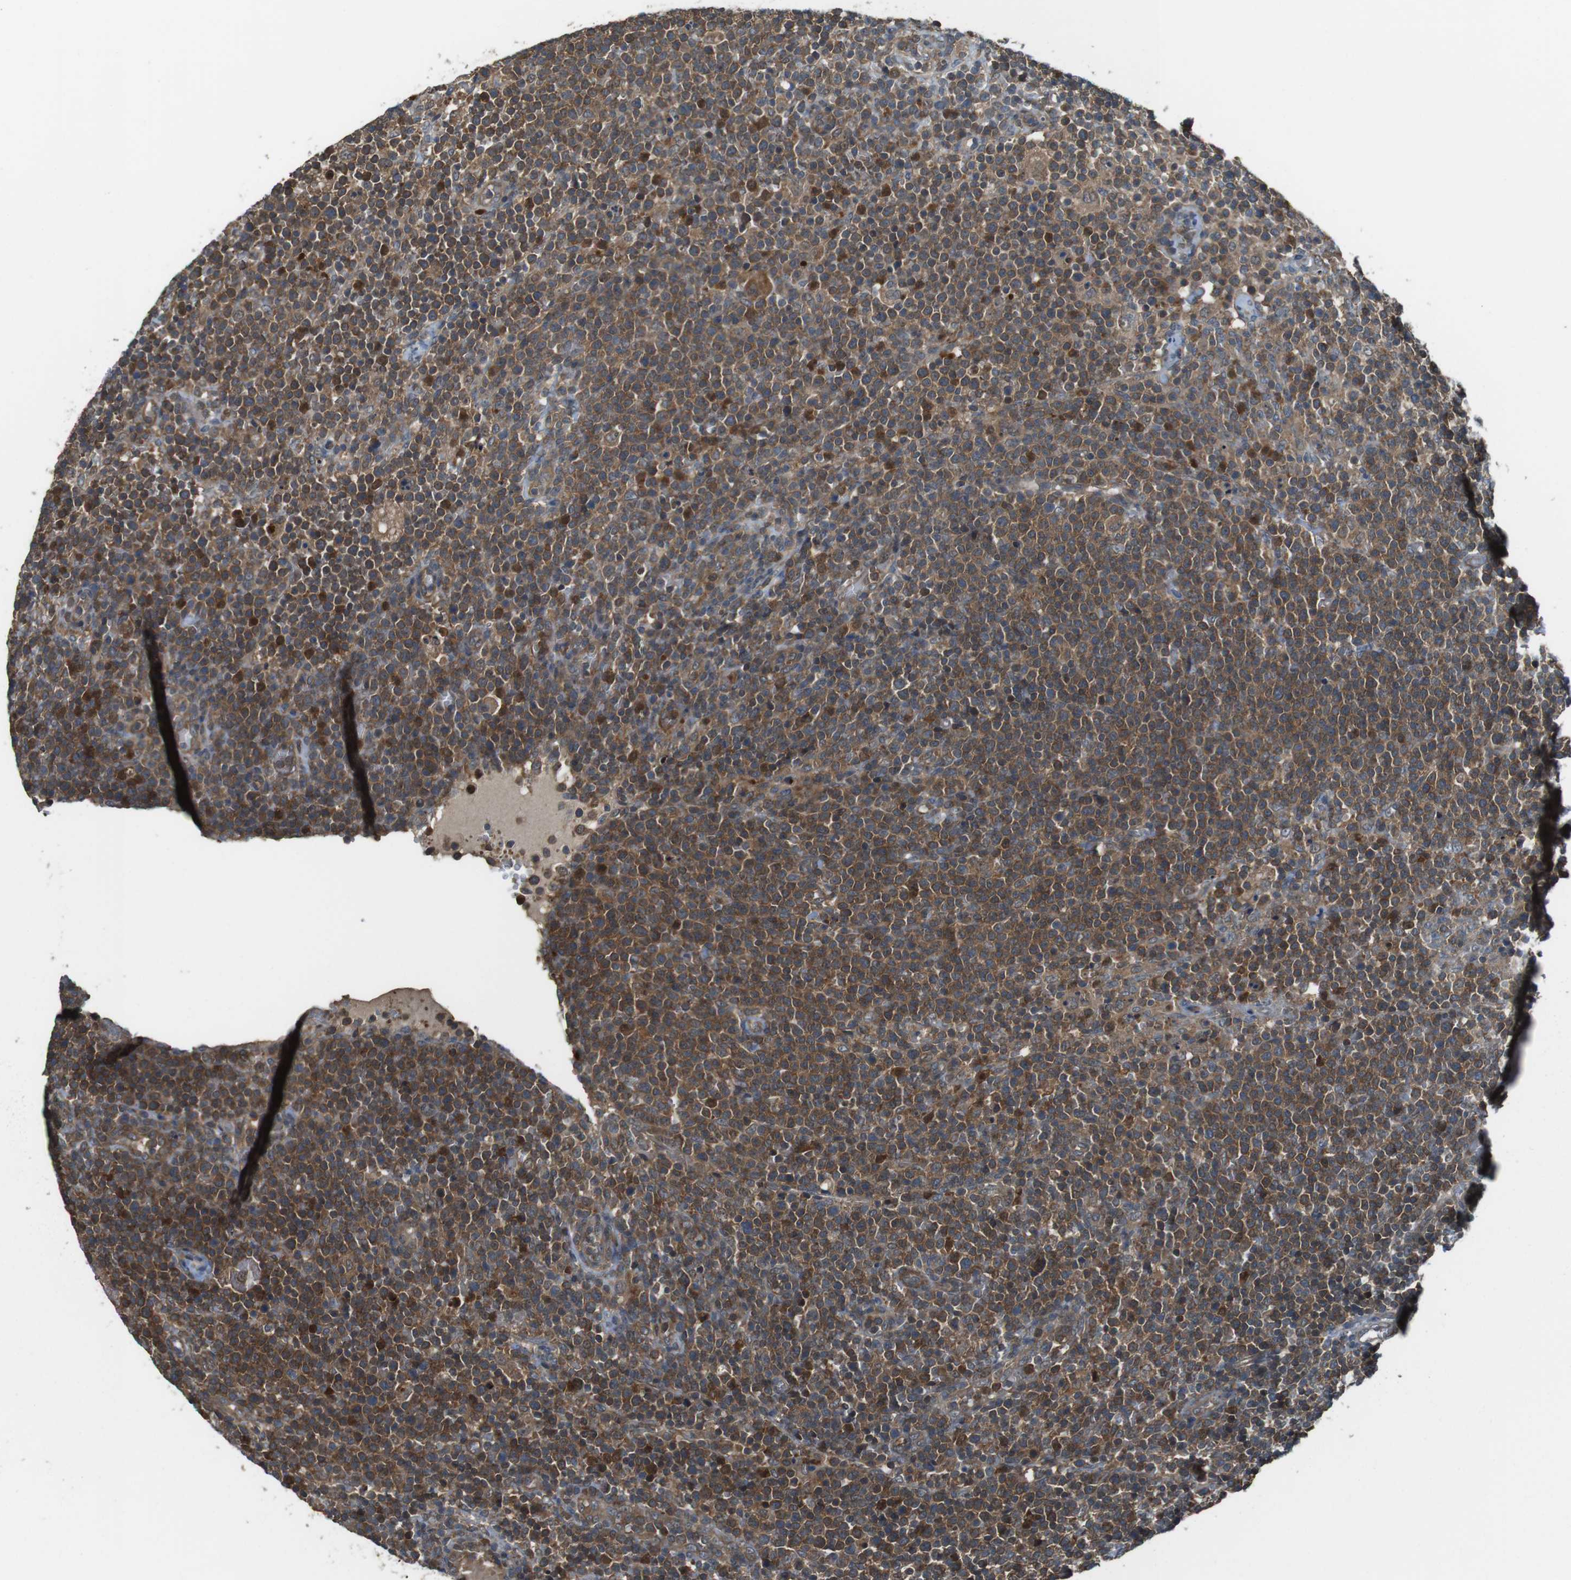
{"staining": {"intensity": "moderate", "quantity": ">75%", "location": "cytoplasmic/membranous"}, "tissue": "lymphoma", "cell_type": "Tumor cells", "image_type": "cancer", "snomed": [{"axis": "morphology", "description": "Malignant lymphoma, non-Hodgkin's type, High grade"}, {"axis": "topography", "description": "Lymph node"}], "caption": "Lymphoma stained for a protein (brown) reveals moderate cytoplasmic/membranous positive expression in about >75% of tumor cells.", "gene": "LRRC3B", "patient": {"sex": "male", "age": 61}}